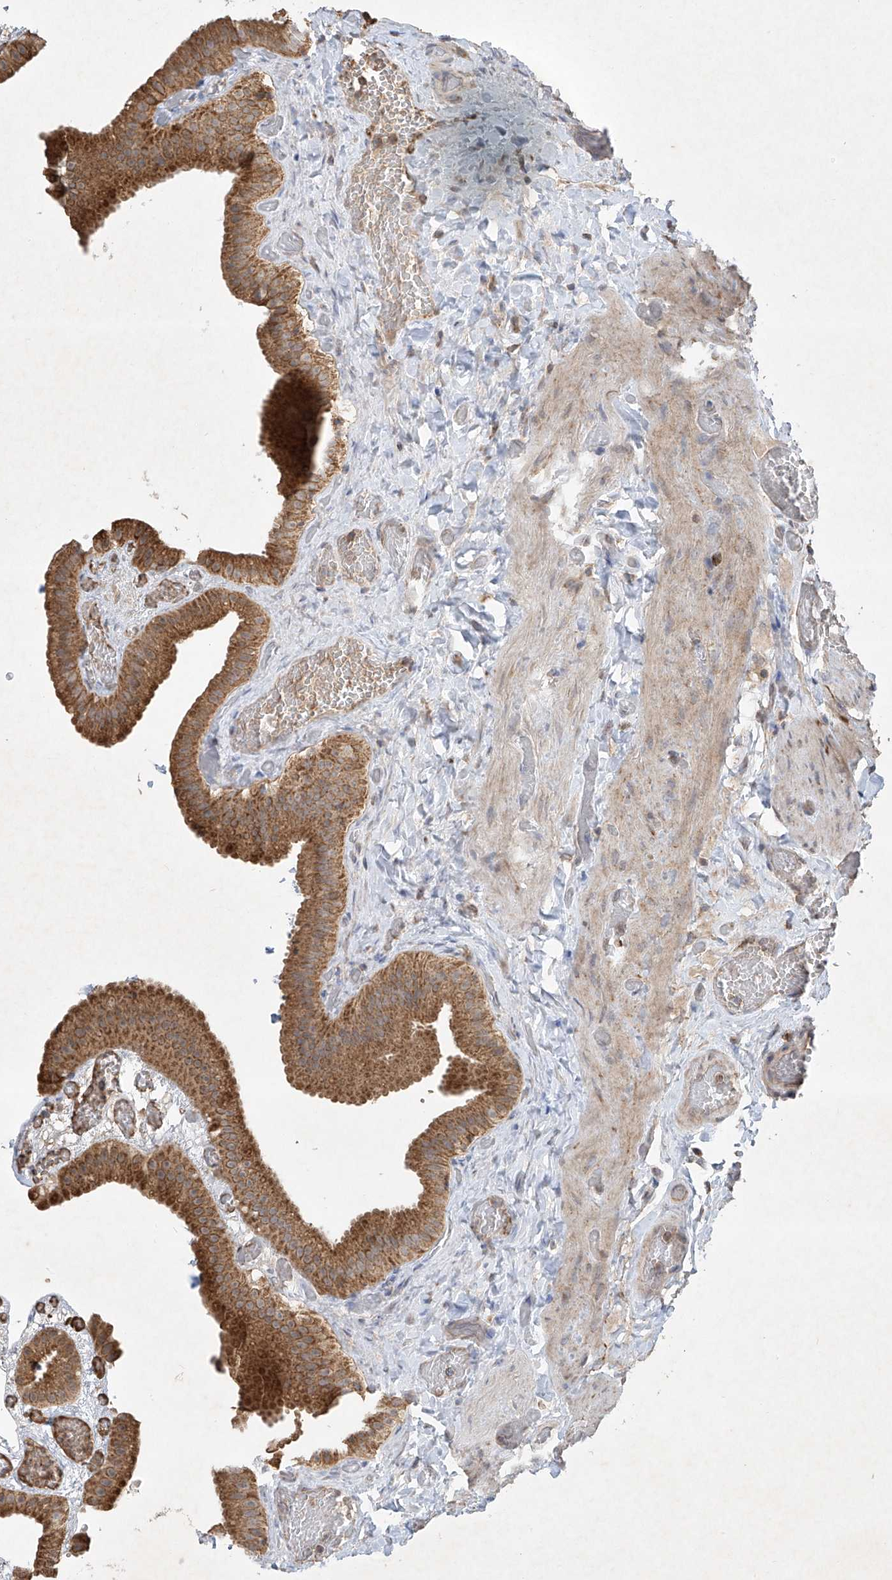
{"staining": {"intensity": "moderate", "quantity": ">75%", "location": "cytoplasmic/membranous"}, "tissue": "gallbladder", "cell_type": "Glandular cells", "image_type": "normal", "snomed": [{"axis": "morphology", "description": "Normal tissue, NOS"}, {"axis": "topography", "description": "Gallbladder"}], "caption": "Immunohistochemistry (IHC) image of benign gallbladder: human gallbladder stained using immunohistochemistry displays medium levels of moderate protein expression localized specifically in the cytoplasmic/membranous of glandular cells, appearing as a cytoplasmic/membranous brown color.", "gene": "UQCC1", "patient": {"sex": "female", "age": 64}}